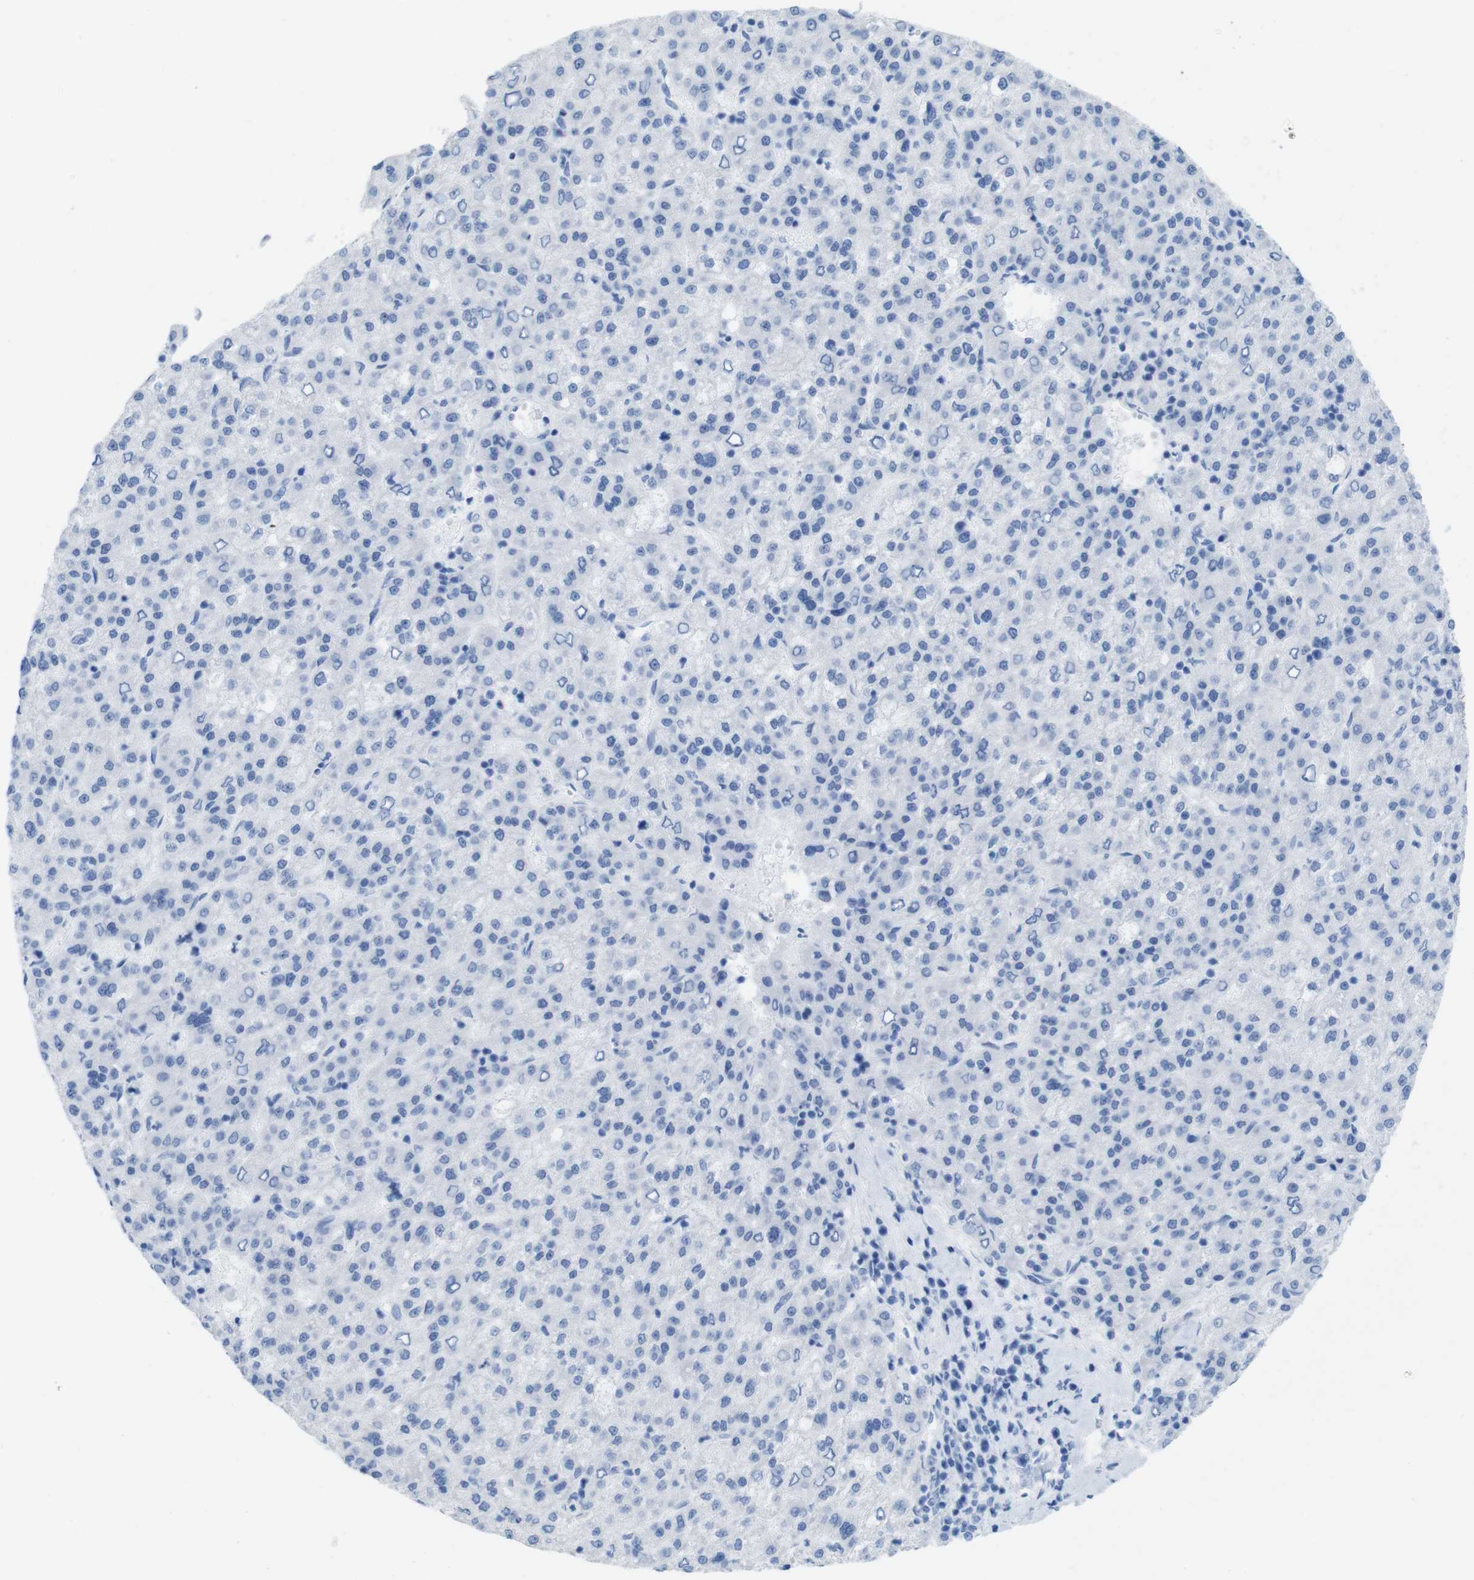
{"staining": {"intensity": "negative", "quantity": "none", "location": "none"}, "tissue": "liver cancer", "cell_type": "Tumor cells", "image_type": "cancer", "snomed": [{"axis": "morphology", "description": "Carcinoma, Hepatocellular, NOS"}, {"axis": "topography", "description": "Liver"}], "caption": "Immunohistochemistry micrograph of neoplastic tissue: human liver cancer stained with DAB (3,3'-diaminobenzidine) displays no significant protein positivity in tumor cells.", "gene": "MYH7", "patient": {"sex": "female", "age": 58}}